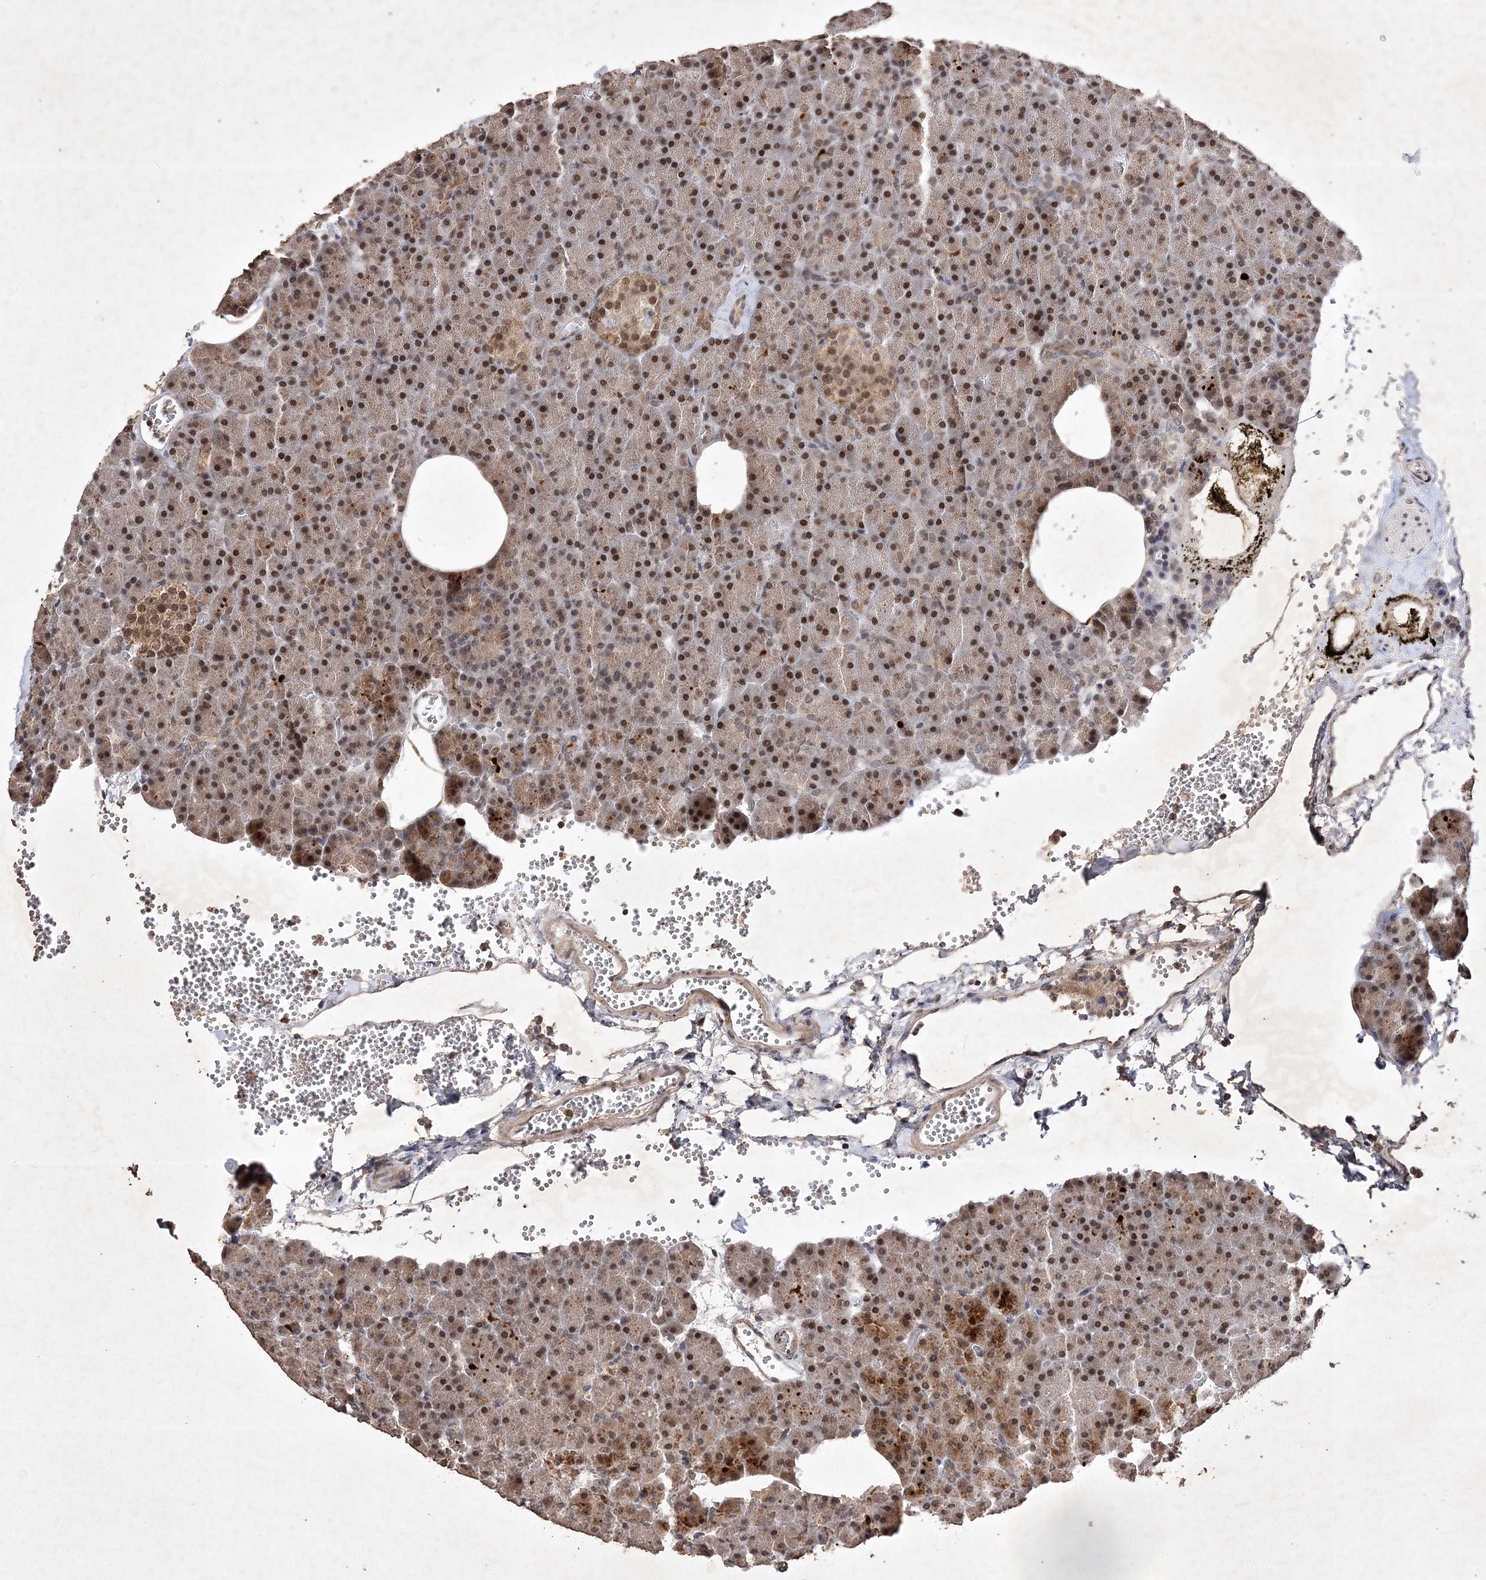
{"staining": {"intensity": "moderate", "quantity": ">75%", "location": "cytoplasmic/membranous,nuclear"}, "tissue": "pancreas", "cell_type": "Exocrine glandular cells", "image_type": "normal", "snomed": [{"axis": "morphology", "description": "Normal tissue, NOS"}, {"axis": "morphology", "description": "Carcinoid, malignant, NOS"}, {"axis": "topography", "description": "Pancreas"}], "caption": "Protein expression analysis of unremarkable pancreas displays moderate cytoplasmic/membranous,nuclear expression in about >75% of exocrine glandular cells. (DAB IHC with brightfield microscopy, high magnification).", "gene": "C3orf38", "patient": {"sex": "female", "age": 35}}